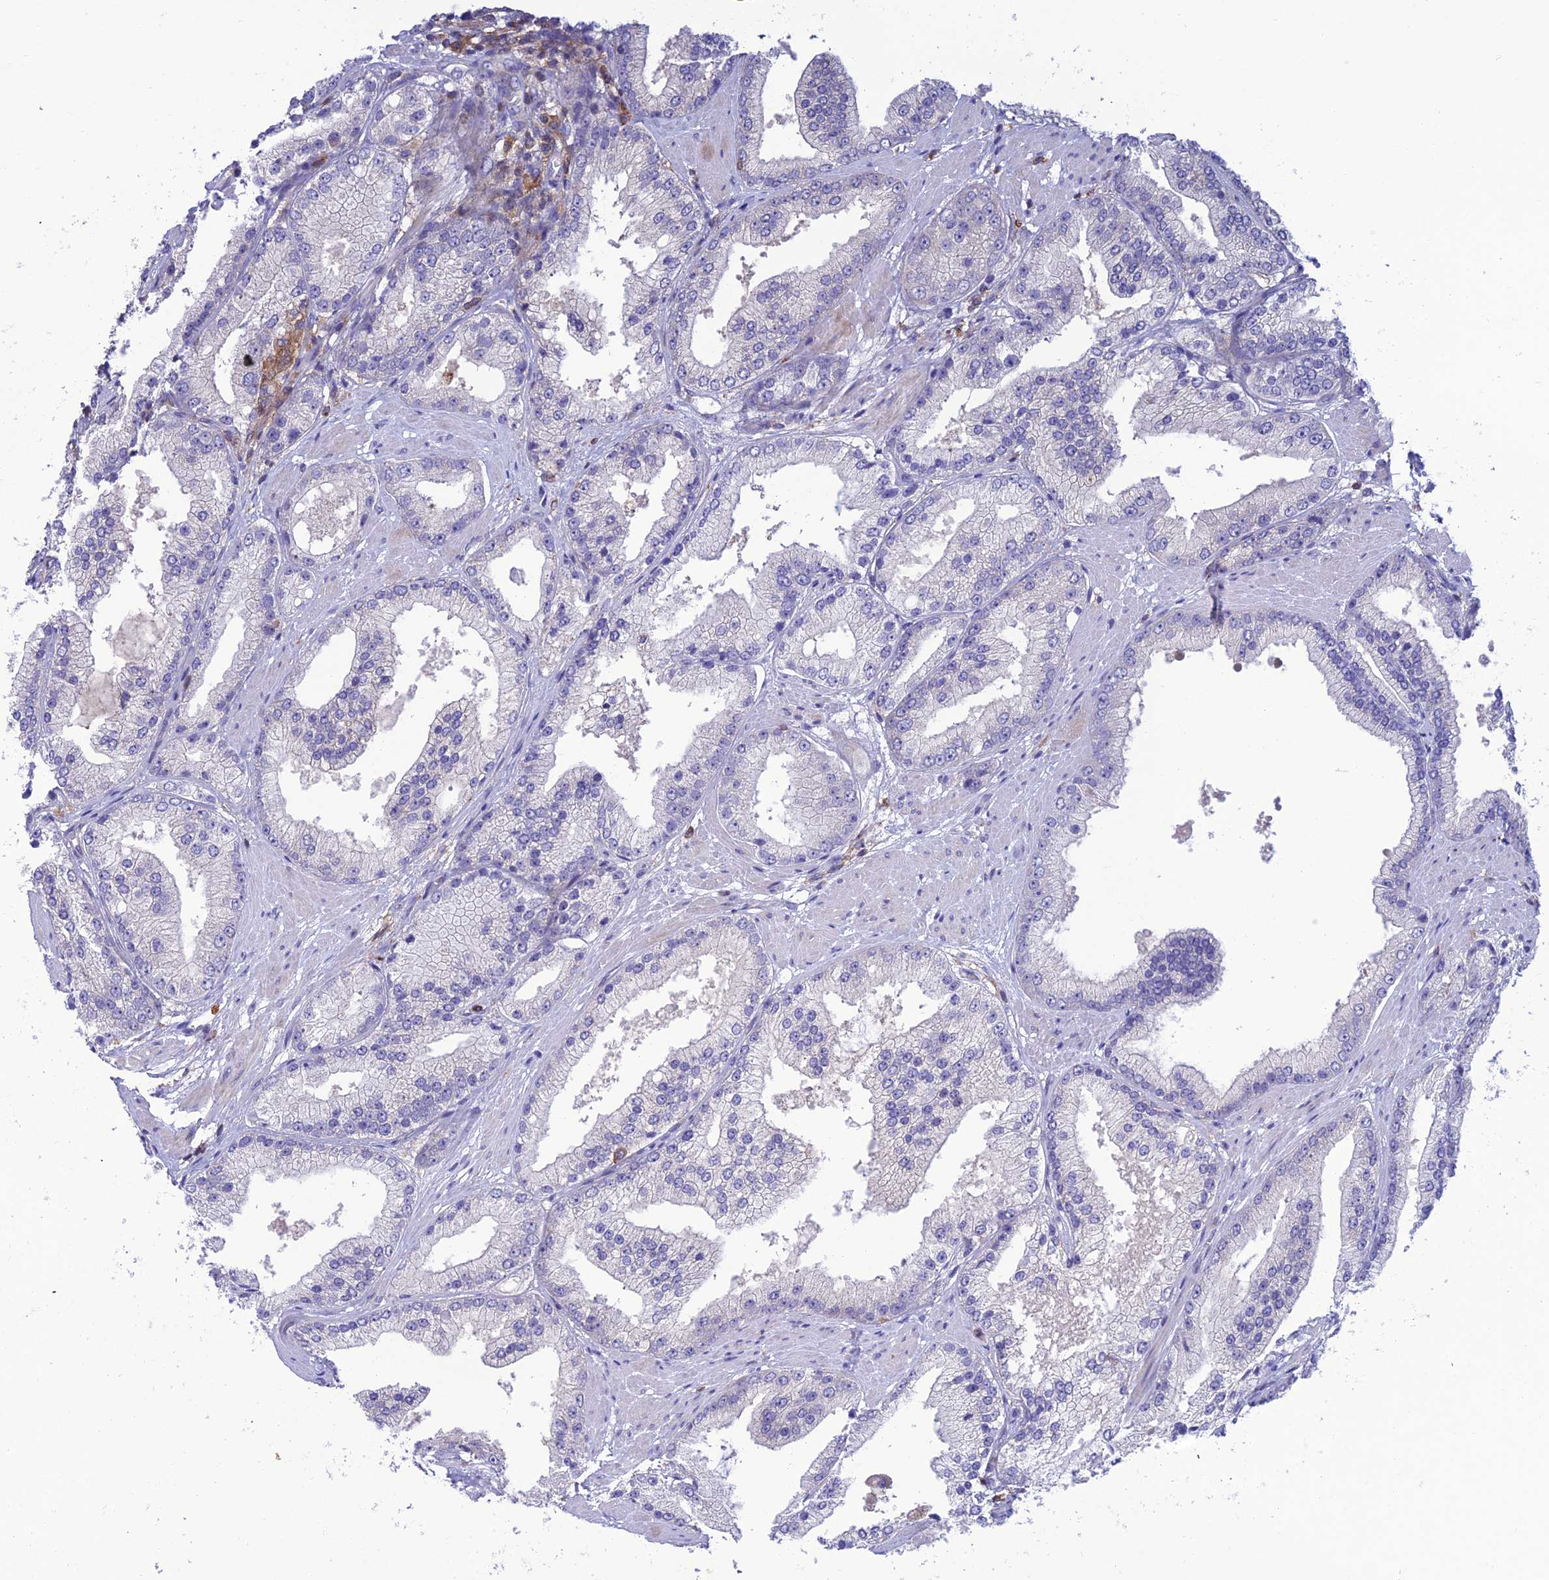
{"staining": {"intensity": "negative", "quantity": "none", "location": "none"}, "tissue": "prostate cancer", "cell_type": "Tumor cells", "image_type": "cancer", "snomed": [{"axis": "morphology", "description": "Adenocarcinoma, Low grade"}, {"axis": "topography", "description": "Prostate"}], "caption": "Human adenocarcinoma (low-grade) (prostate) stained for a protein using immunohistochemistry exhibits no expression in tumor cells.", "gene": "FAM76A", "patient": {"sex": "male", "age": 67}}